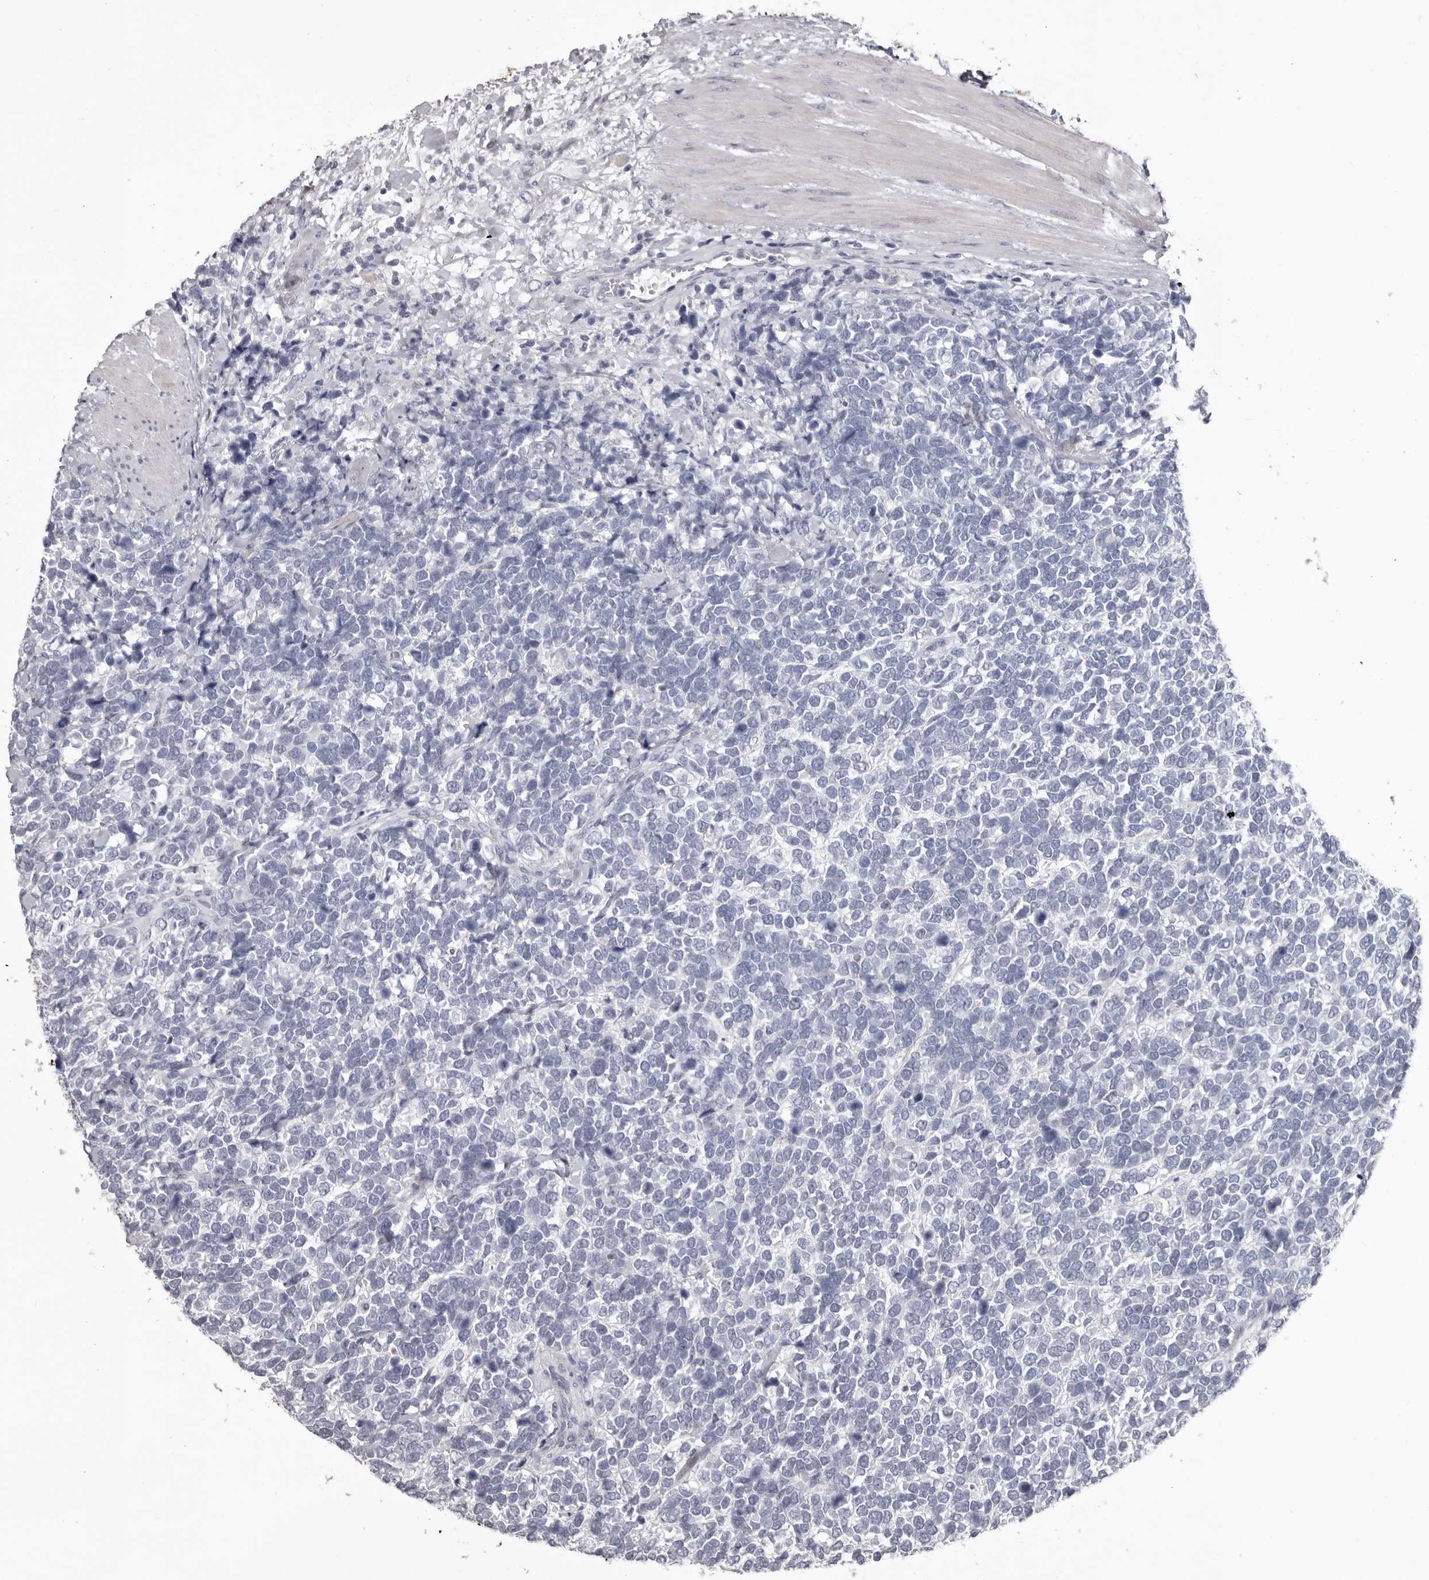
{"staining": {"intensity": "negative", "quantity": "none", "location": "none"}, "tissue": "urothelial cancer", "cell_type": "Tumor cells", "image_type": "cancer", "snomed": [{"axis": "morphology", "description": "Urothelial carcinoma, High grade"}, {"axis": "topography", "description": "Urinary bladder"}], "caption": "The micrograph reveals no significant staining in tumor cells of high-grade urothelial carcinoma.", "gene": "LPAR6", "patient": {"sex": "female", "age": 82}}